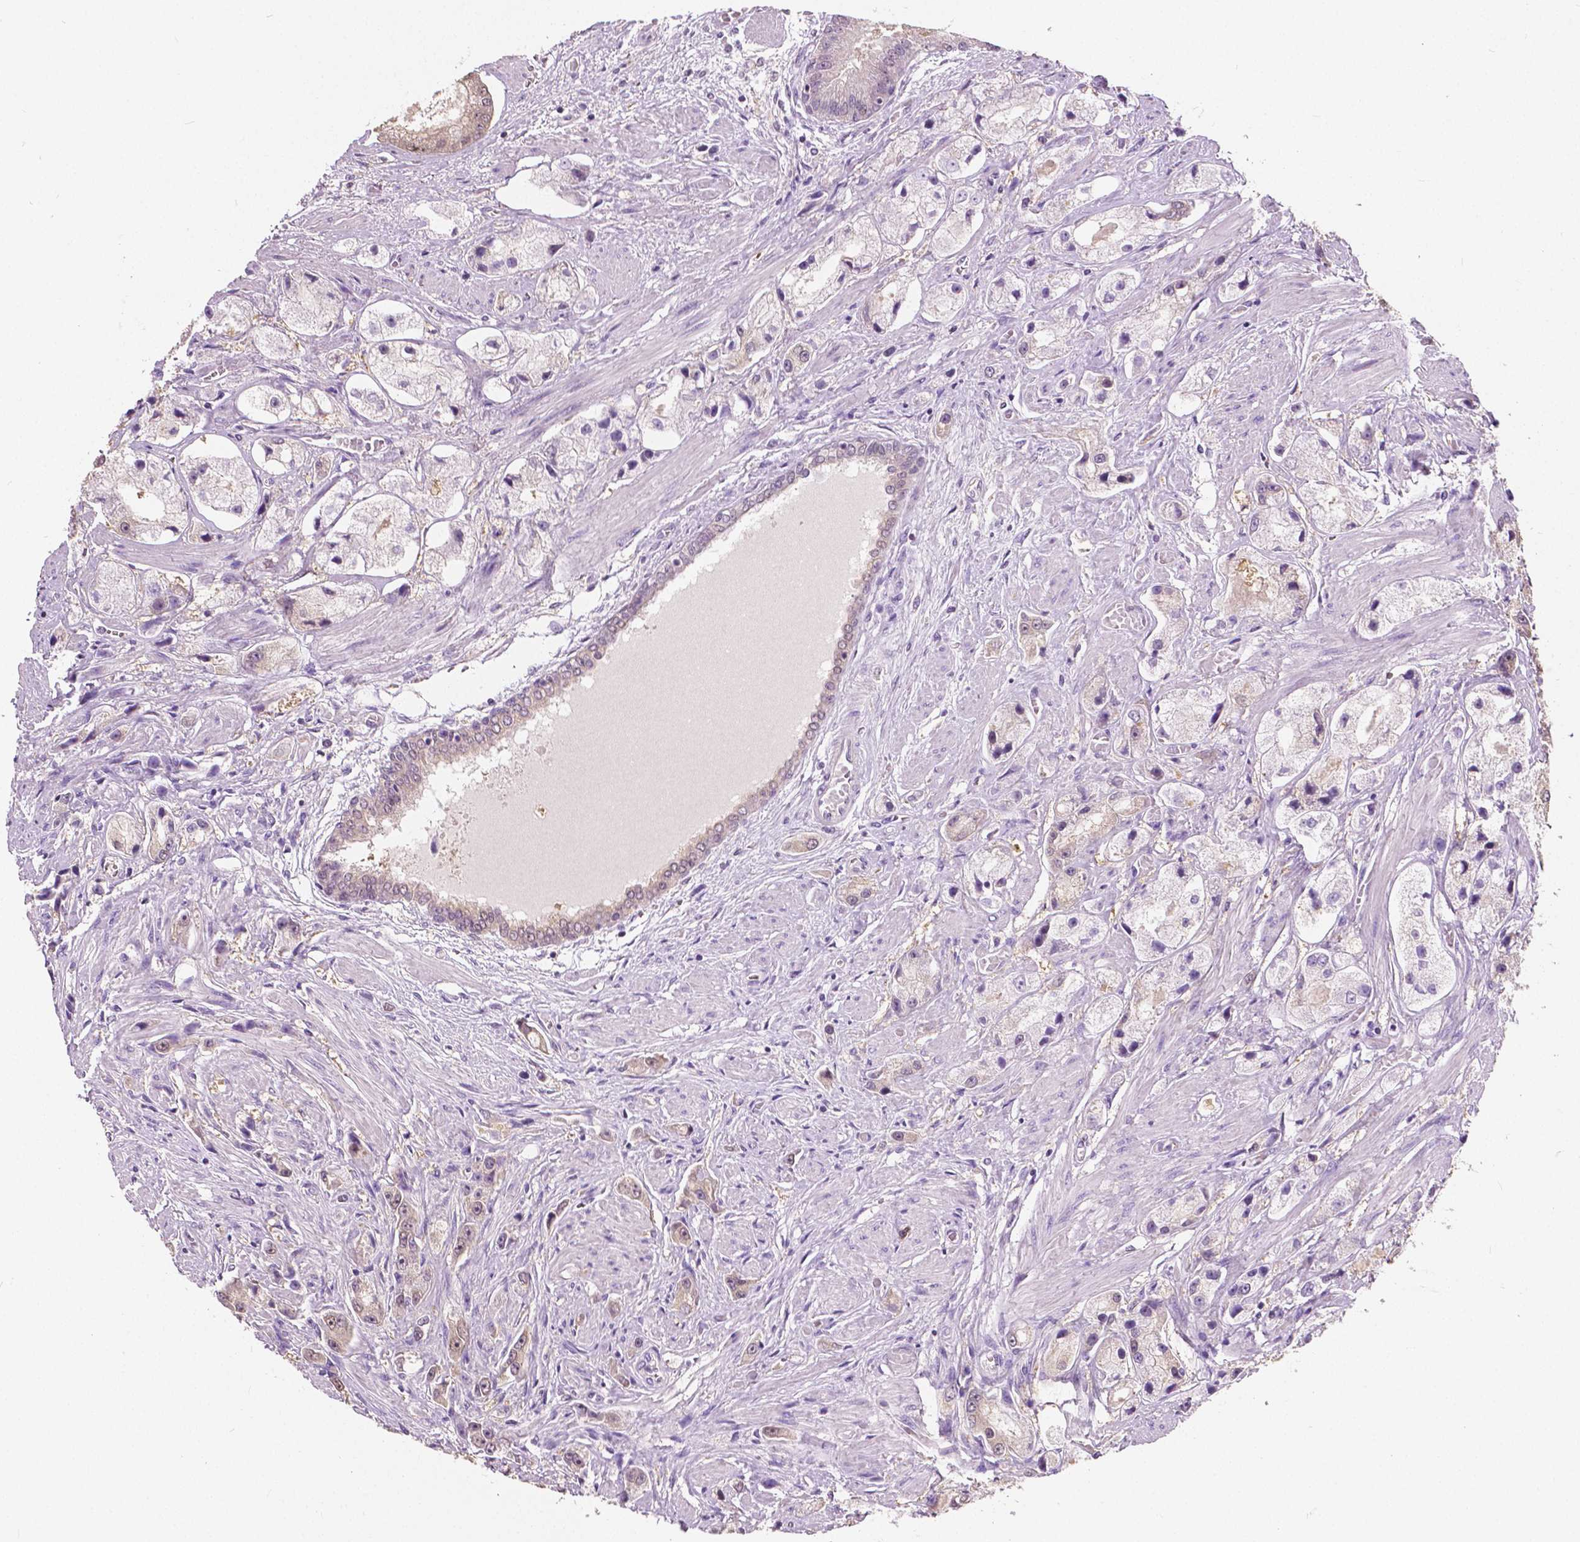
{"staining": {"intensity": "weak", "quantity": "<25%", "location": "nuclear"}, "tissue": "prostate cancer", "cell_type": "Tumor cells", "image_type": "cancer", "snomed": [{"axis": "morphology", "description": "Adenocarcinoma, High grade"}, {"axis": "topography", "description": "Prostate"}], "caption": "Prostate high-grade adenocarcinoma stained for a protein using IHC shows no expression tumor cells.", "gene": "TKFC", "patient": {"sex": "male", "age": 67}}